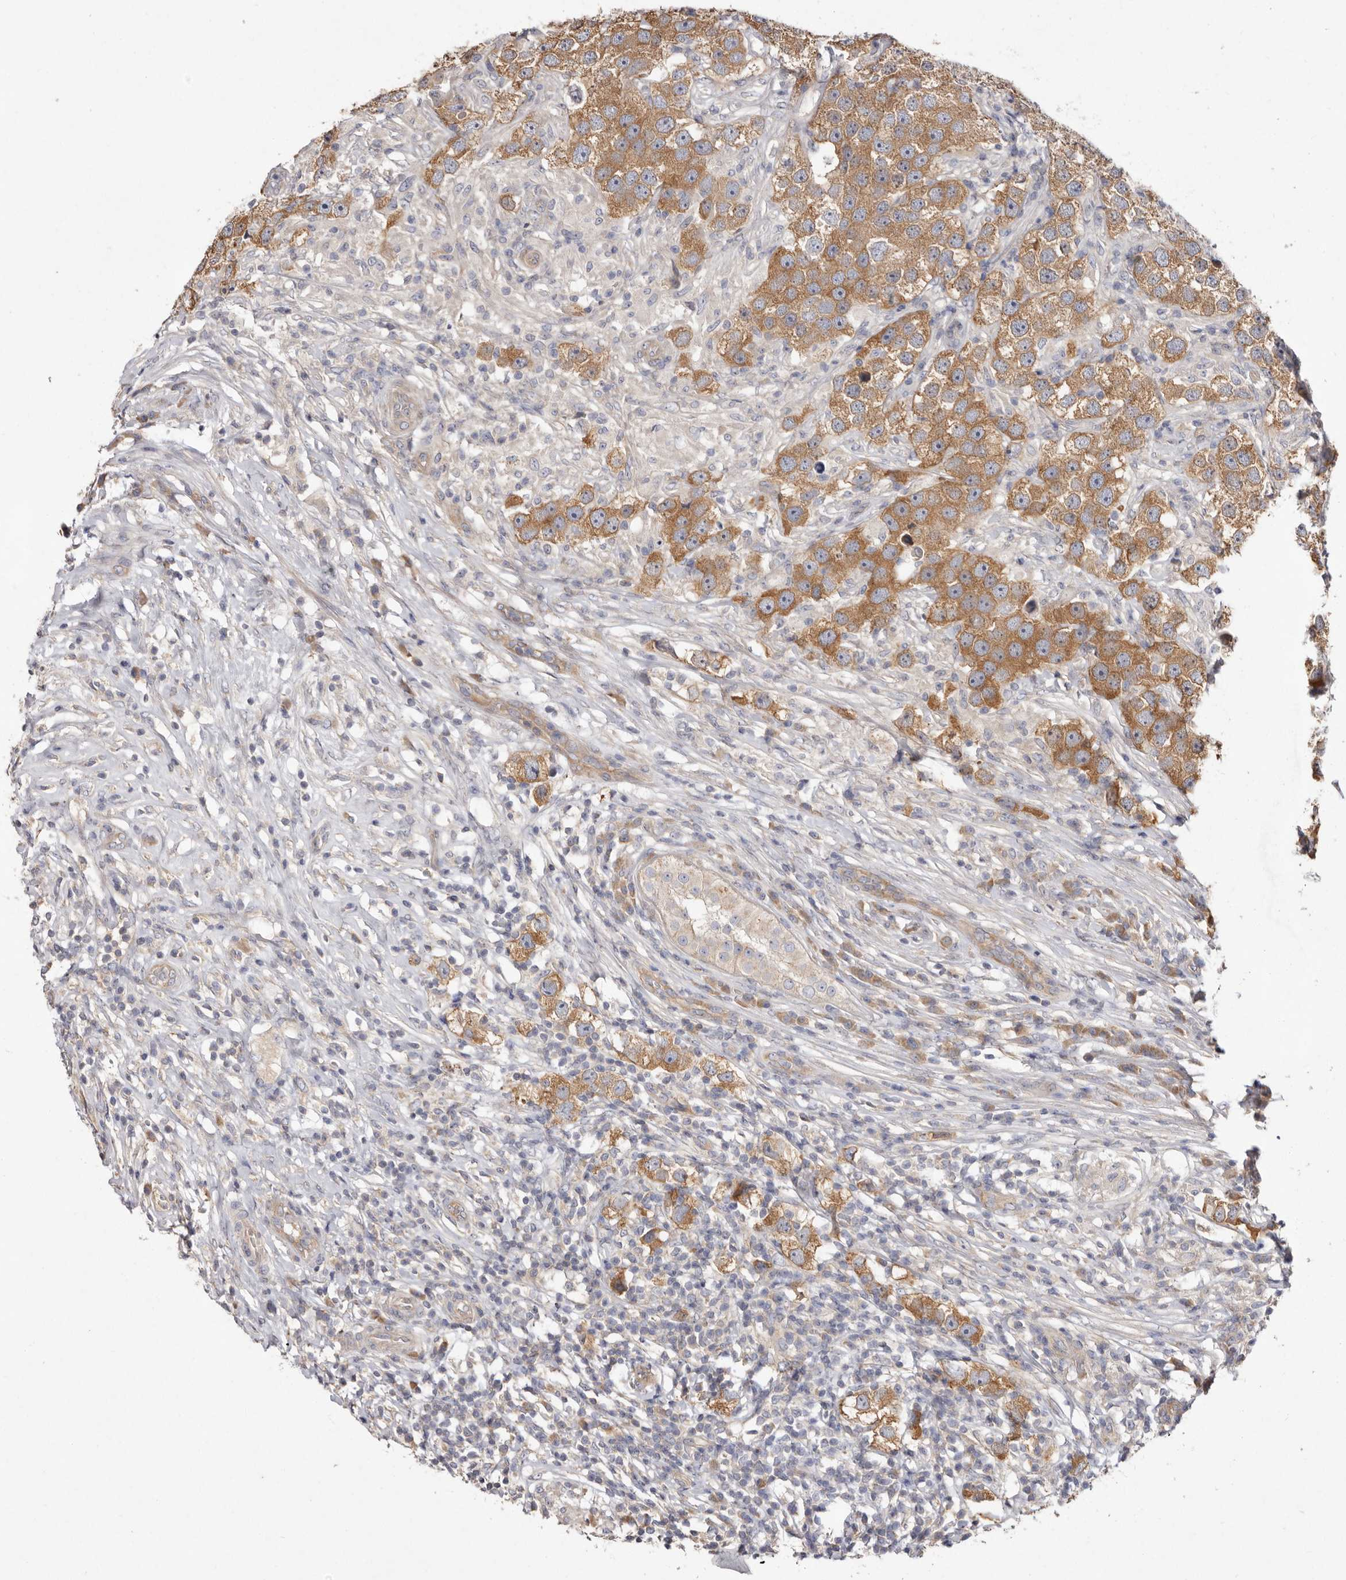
{"staining": {"intensity": "moderate", "quantity": ">75%", "location": "cytoplasmic/membranous"}, "tissue": "testis cancer", "cell_type": "Tumor cells", "image_type": "cancer", "snomed": [{"axis": "morphology", "description": "Seminoma, NOS"}, {"axis": "topography", "description": "Testis"}], "caption": "Protein staining shows moderate cytoplasmic/membranous staining in about >75% of tumor cells in seminoma (testis).", "gene": "FAM167B", "patient": {"sex": "male", "age": 49}}